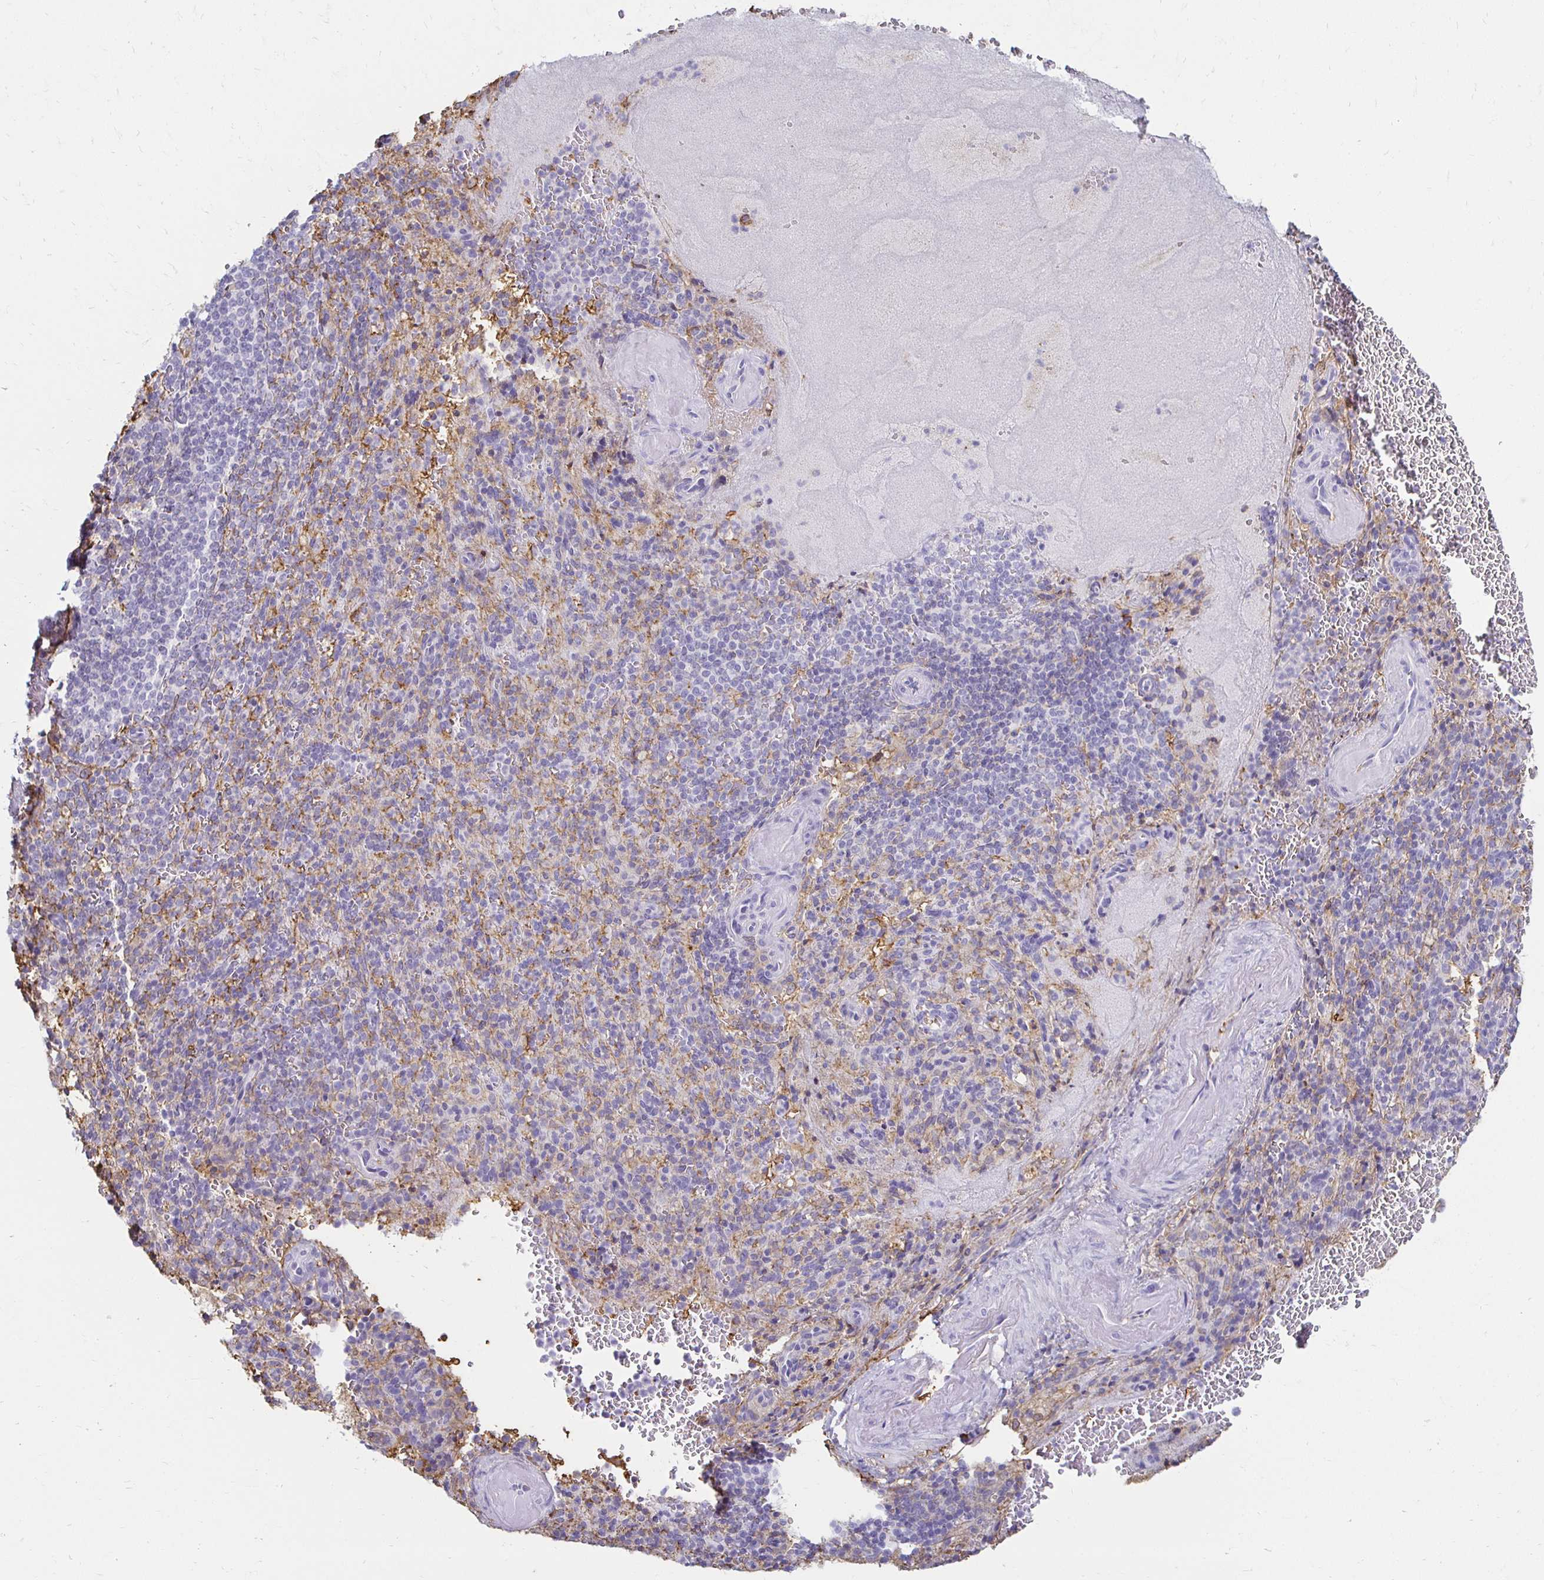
{"staining": {"intensity": "negative", "quantity": "none", "location": "none"}, "tissue": "spleen", "cell_type": "Cells in red pulp", "image_type": "normal", "snomed": [{"axis": "morphology", "description": "Normal tissue, NOS"}, {"axis": "topography", "description": "Spleen"}], "caption": "Photomicrograph shows no protein positivity in cells in red pulp of unremarkable spleen.", "gene": "TAS1R3", "patient": {"sex": "female", "age": 74}}